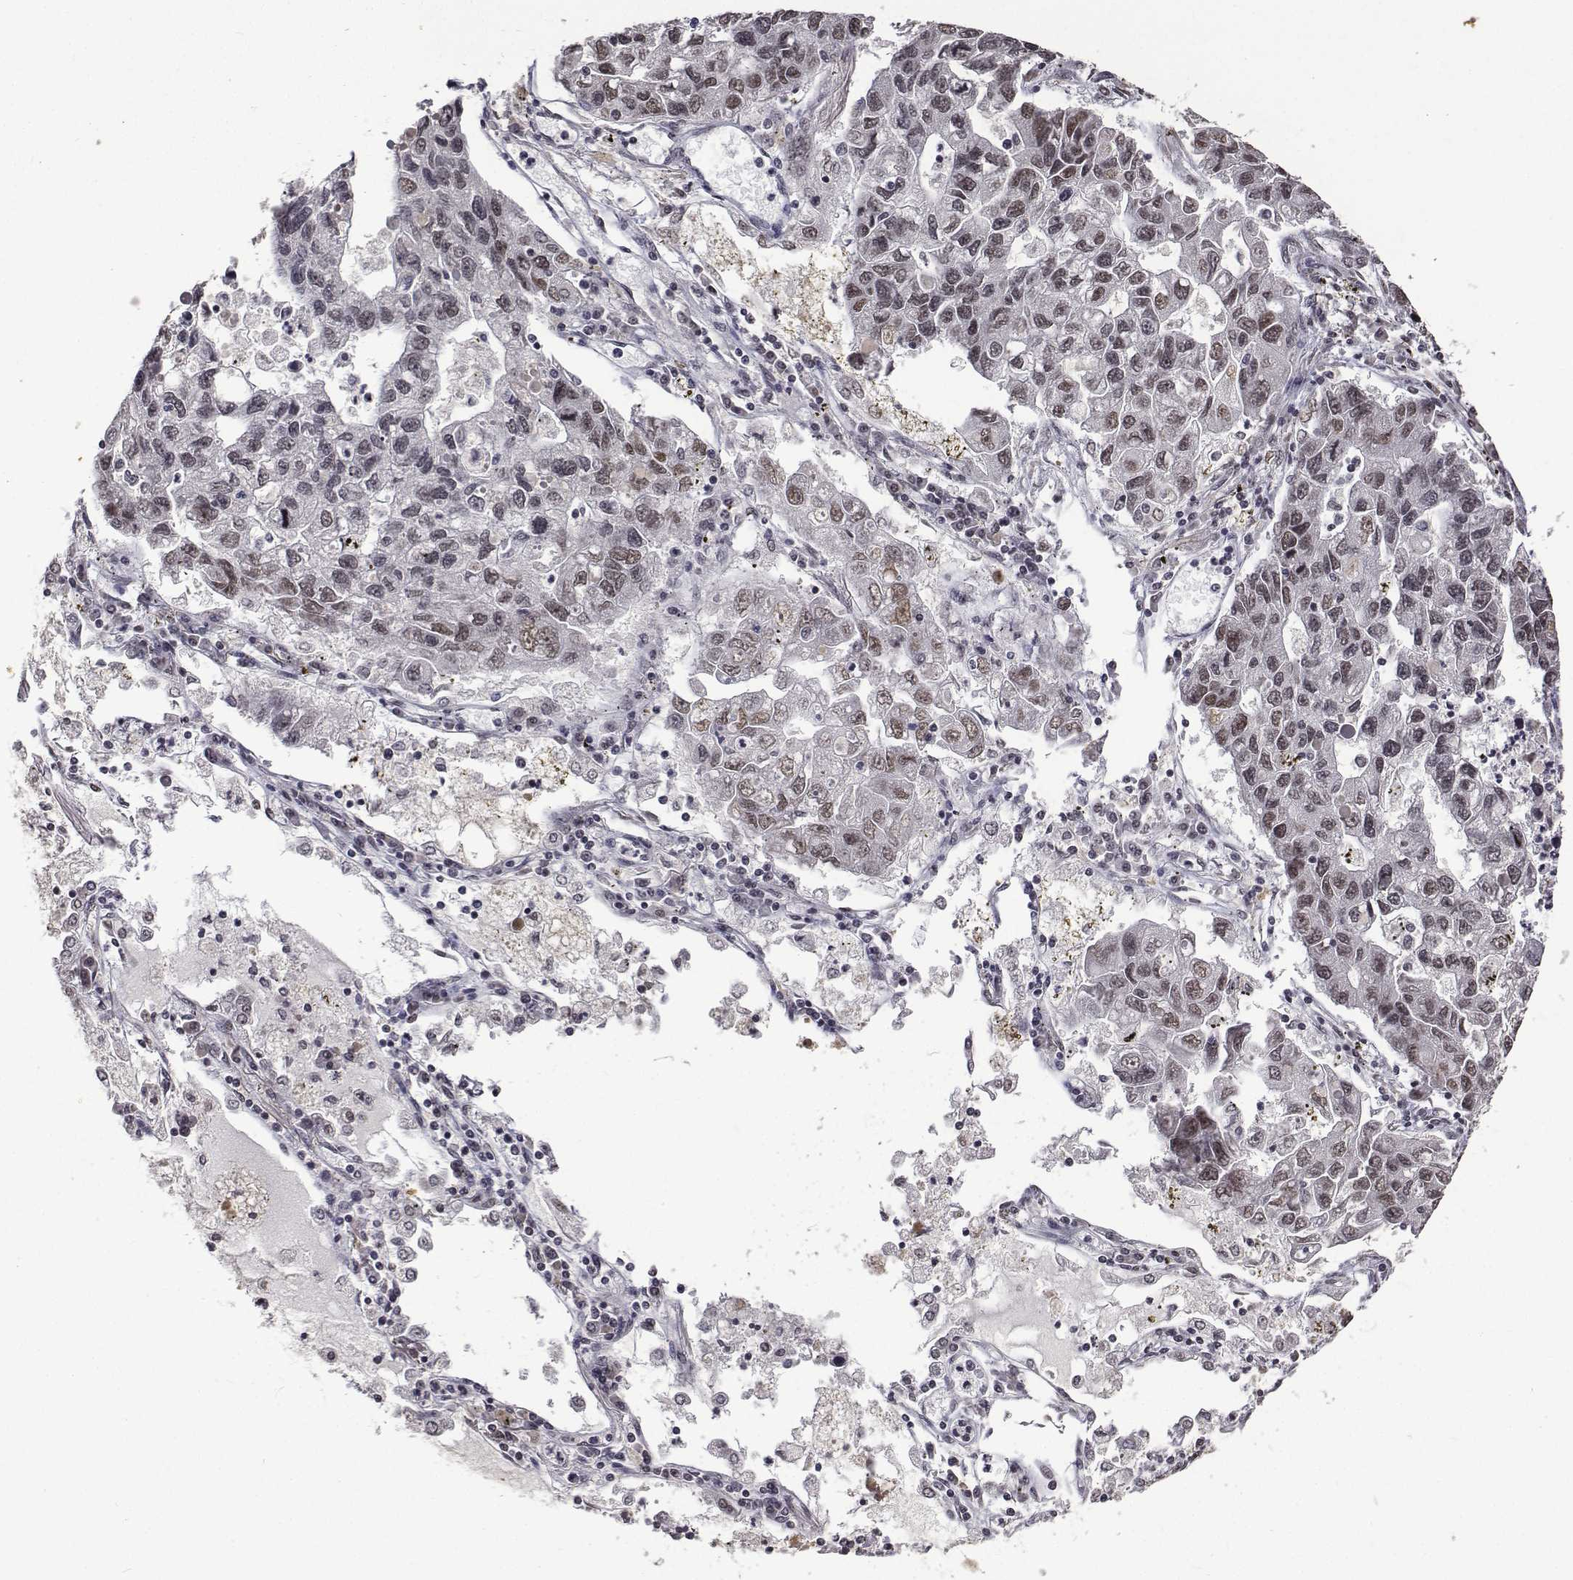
{"staining": {"intensity": "weak", "quantity": "<25%", "location": "nuclear"}, "tissue": "lung cancer", "cell_type": "Tumor cells", "image_type": "cancer", "snomed": [{"axis": "morphology", "description": "Adenocarcinoma, NOS"}, {"axis": "topography", "description": "Bronchus"}, {"axis": "topography", "description": "Lung"}], "caption": "High power microscopy histopathology image of an immunohistochemistry (IHC) micrograph of lung cancer (adenocarcinoma), revealing no significant staining in tumor cells. (IHC, brightfield microscopy, high magnification).", "gene": "ATRX", "patient": {"sex": "female", "age": 51}}